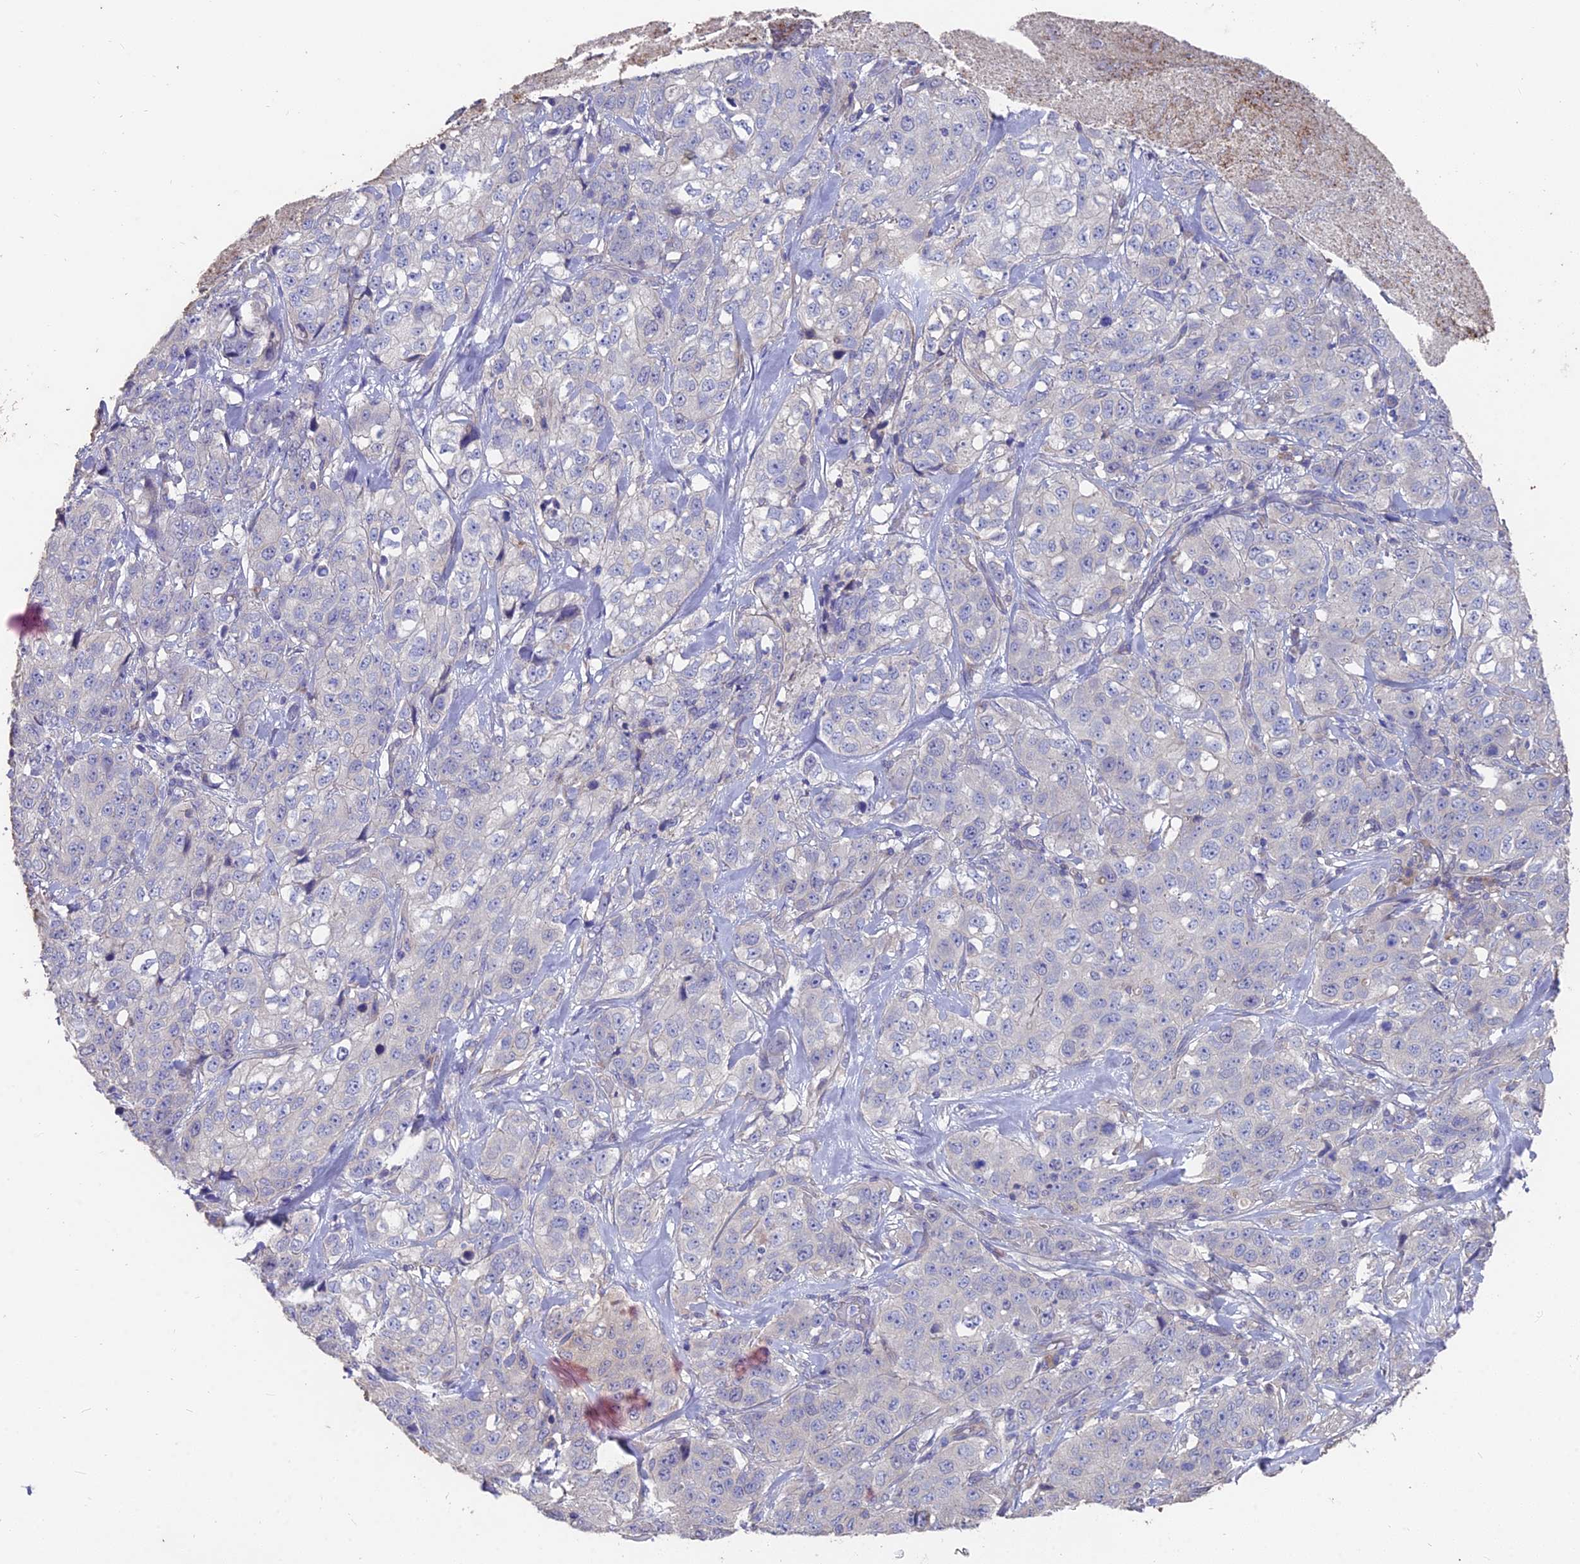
{"staining": {"intensity": "negative", "quantity": "none", "location": "none"}, "tissue": "stomach cancer", "cell_type": "Tumor cells", "image_type": "cancer", "snomed": [{"axis": "morphology", "description": "Adenocarcinoma, NOS"}, {"axis": "topography", "description": "Stomach"}], "caption": "A photomicrograph of stomach adenocarcinoma stained for a protein shows no brown staining in tumor cells.", "gene": "FAM168B", "patient": {"sex": "male", "age": 48}}